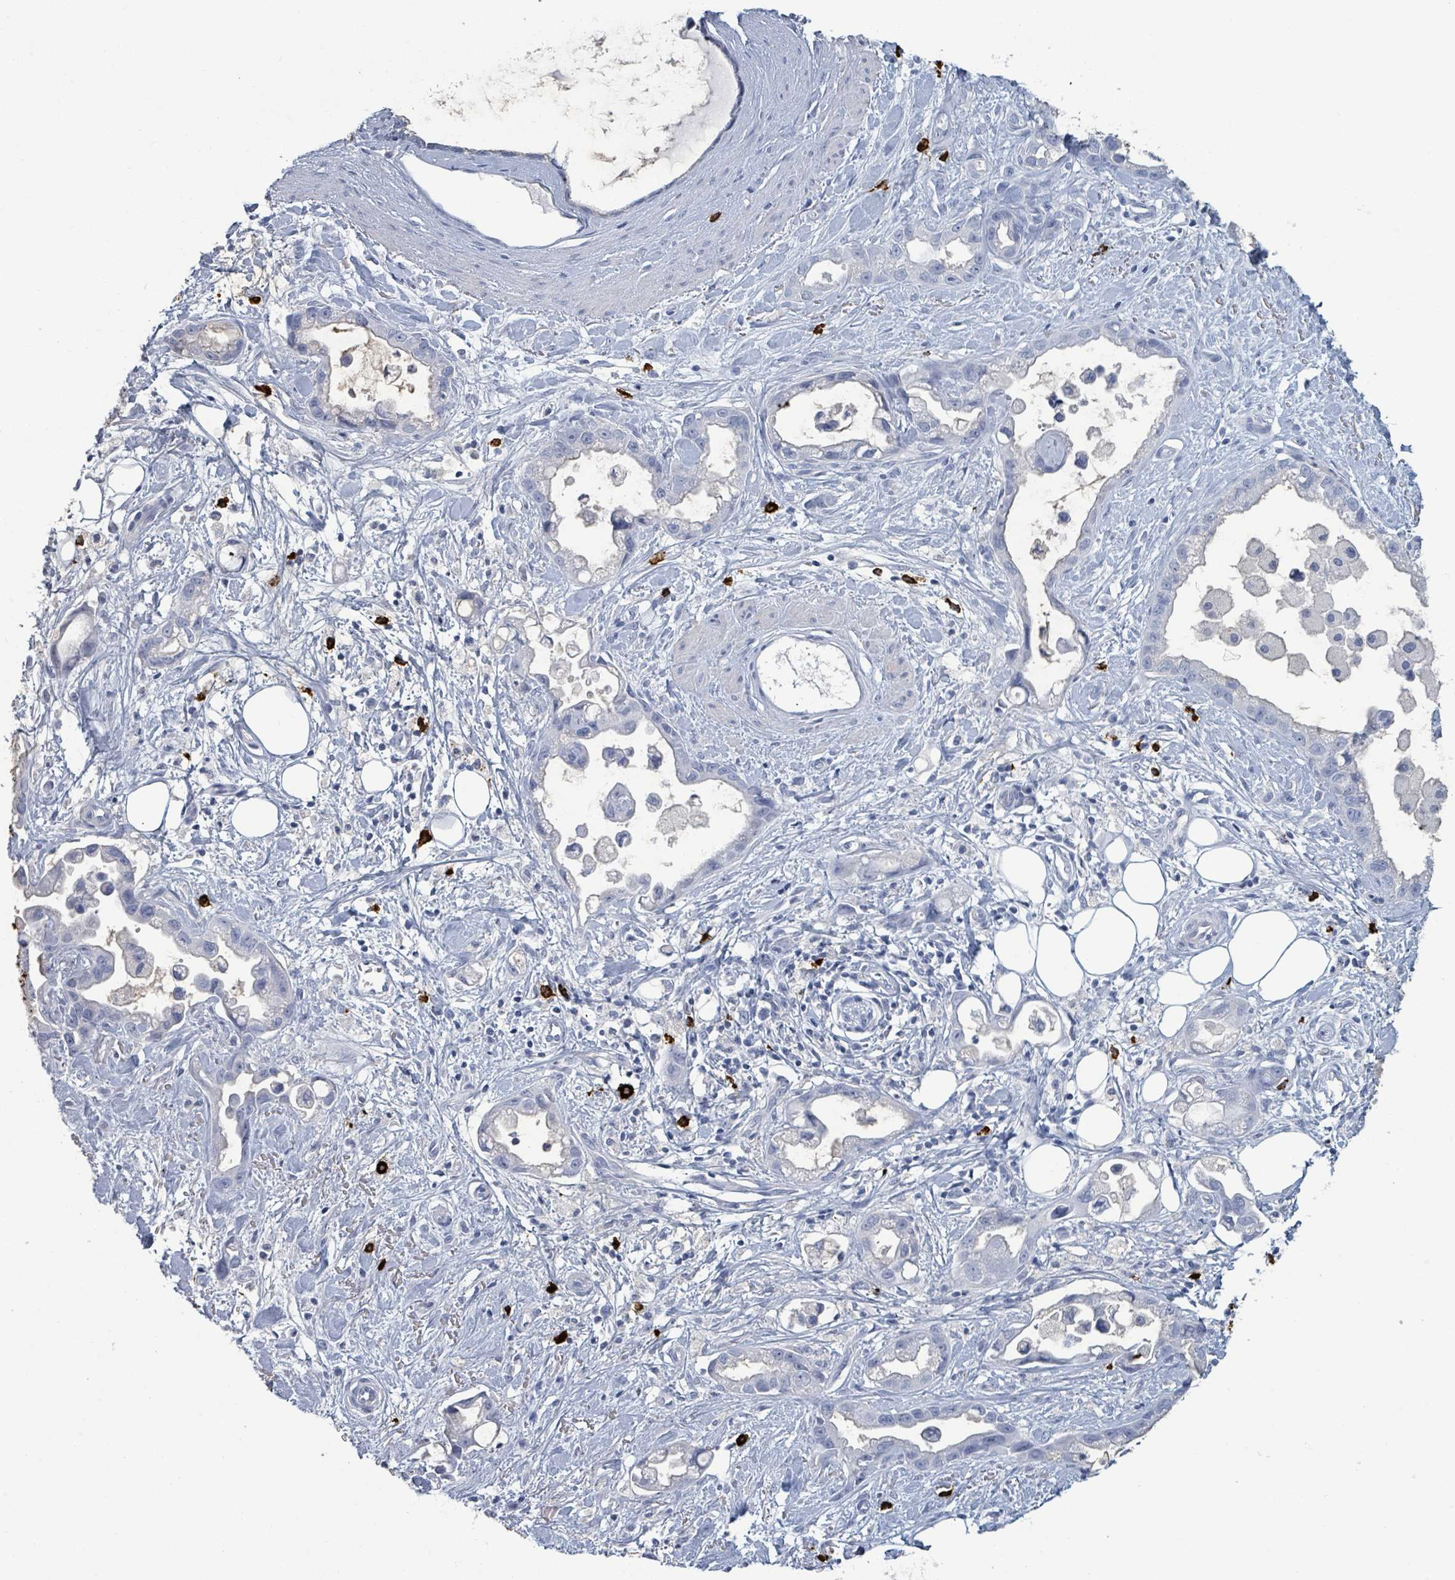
{"staining": {"intensity": "negative", "quantity": "none", "location": "none"}, "tissue": "stomach cancer", "cell_type": "Tumor cells", "image_type": "cancer", "snomed": [{"axis": "morphology", "description": "Adenocarcinoma, NOS"}, {"axis": "topography", "description": "Stomach"}], "caption": "Immunohistochemistry (IHC) photomicrograph of stomach cancer stained for a protein (brown), which demonstrates no staining in tumor cells.", "gene": "VPS13D", "patient": {"sex": "male", "age": 55}}